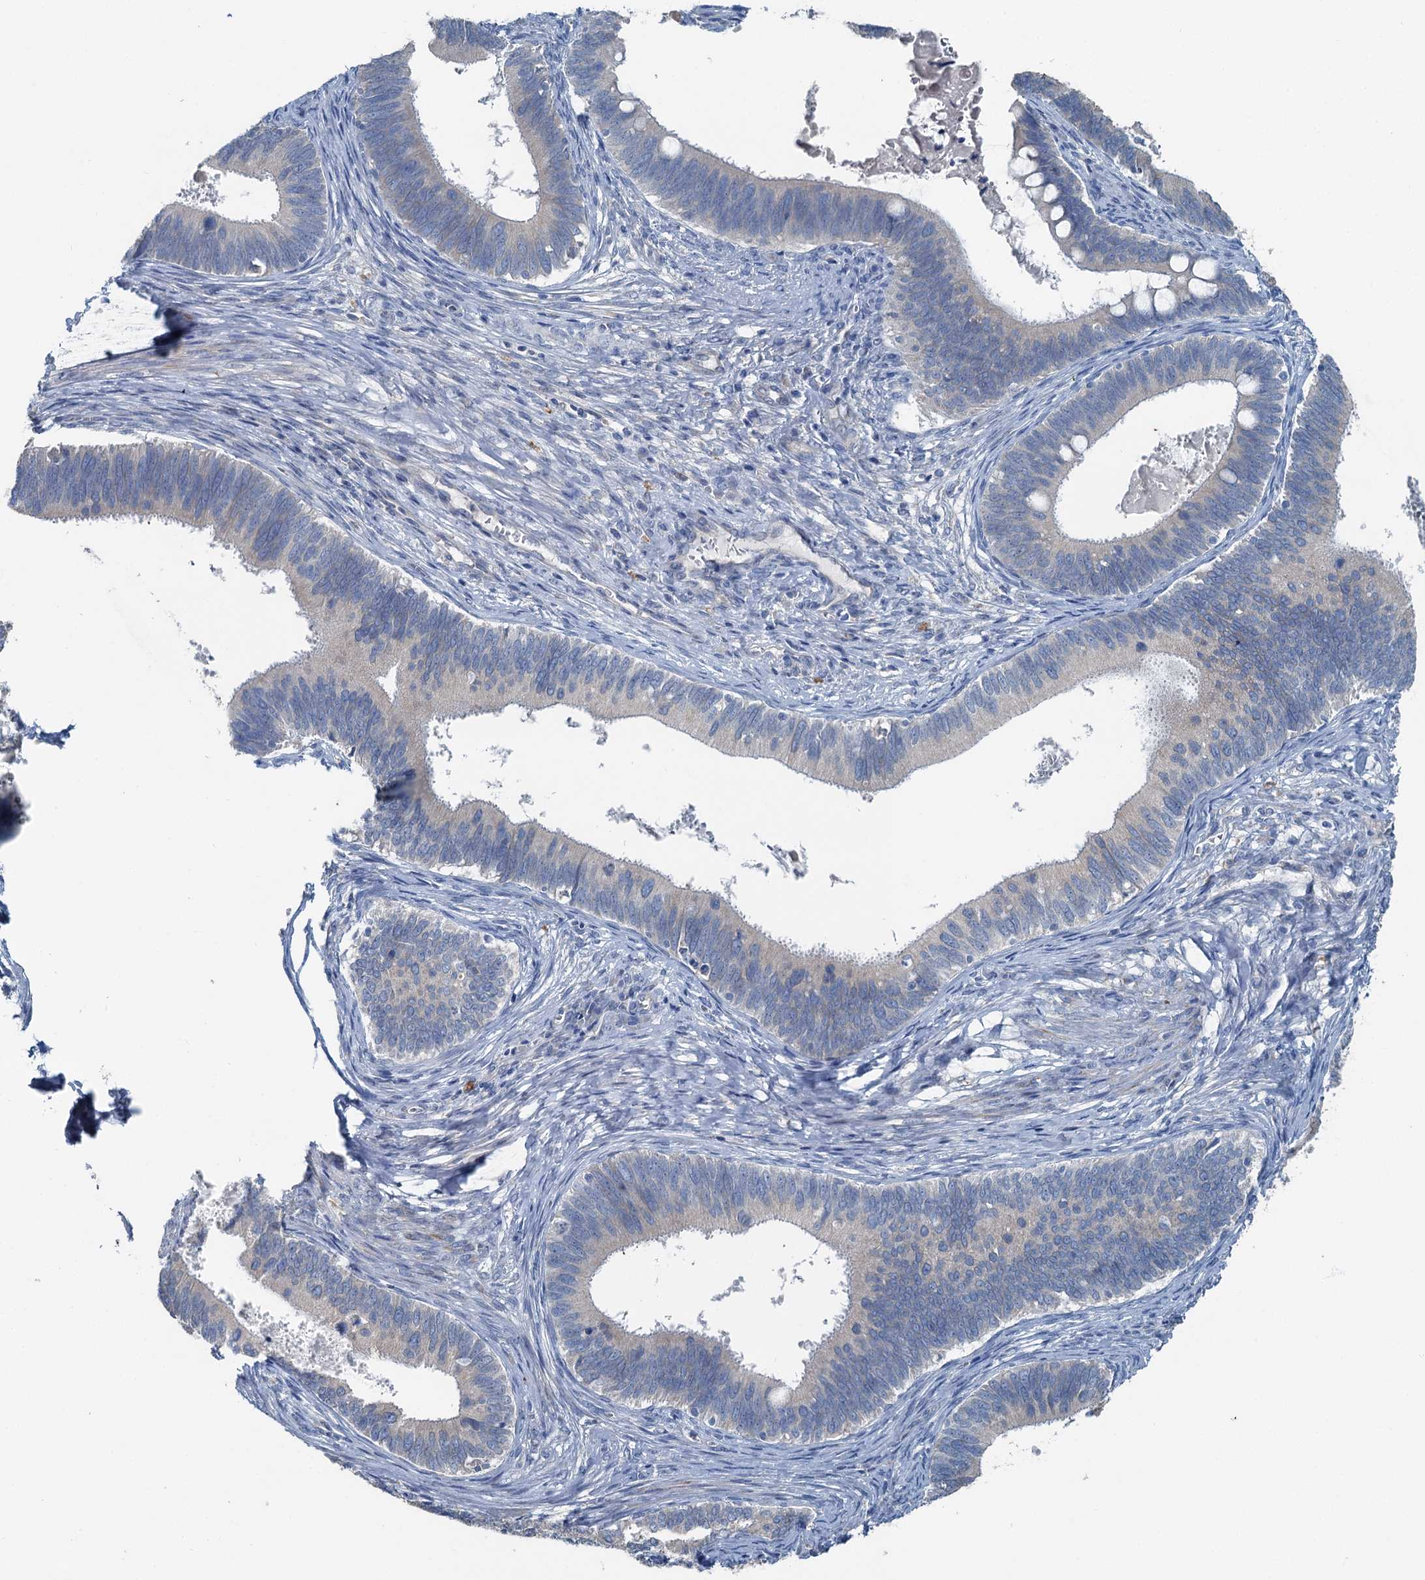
{"staining": {"intensity": "negative", "quantity": "none", "location": "none"}, "tissue": "cervical cancer", "cell_type": "Tumor cells", "image_type": "cancer", "snomed": [{"axis": "morphology", "description": "Adenocarcinoma, NOS"}, {"axis": "topography", "description": "Cervix"}], "caption": "IHC histopathology image of neoplastic tissue: cervical adenocarcinoma stained with DAB (3,3'-diaminobenzidine) reveals no significant protein staining in tumor cells.", "gene": "C6orf120", "patient": {"sex": "female", "age": 42}}